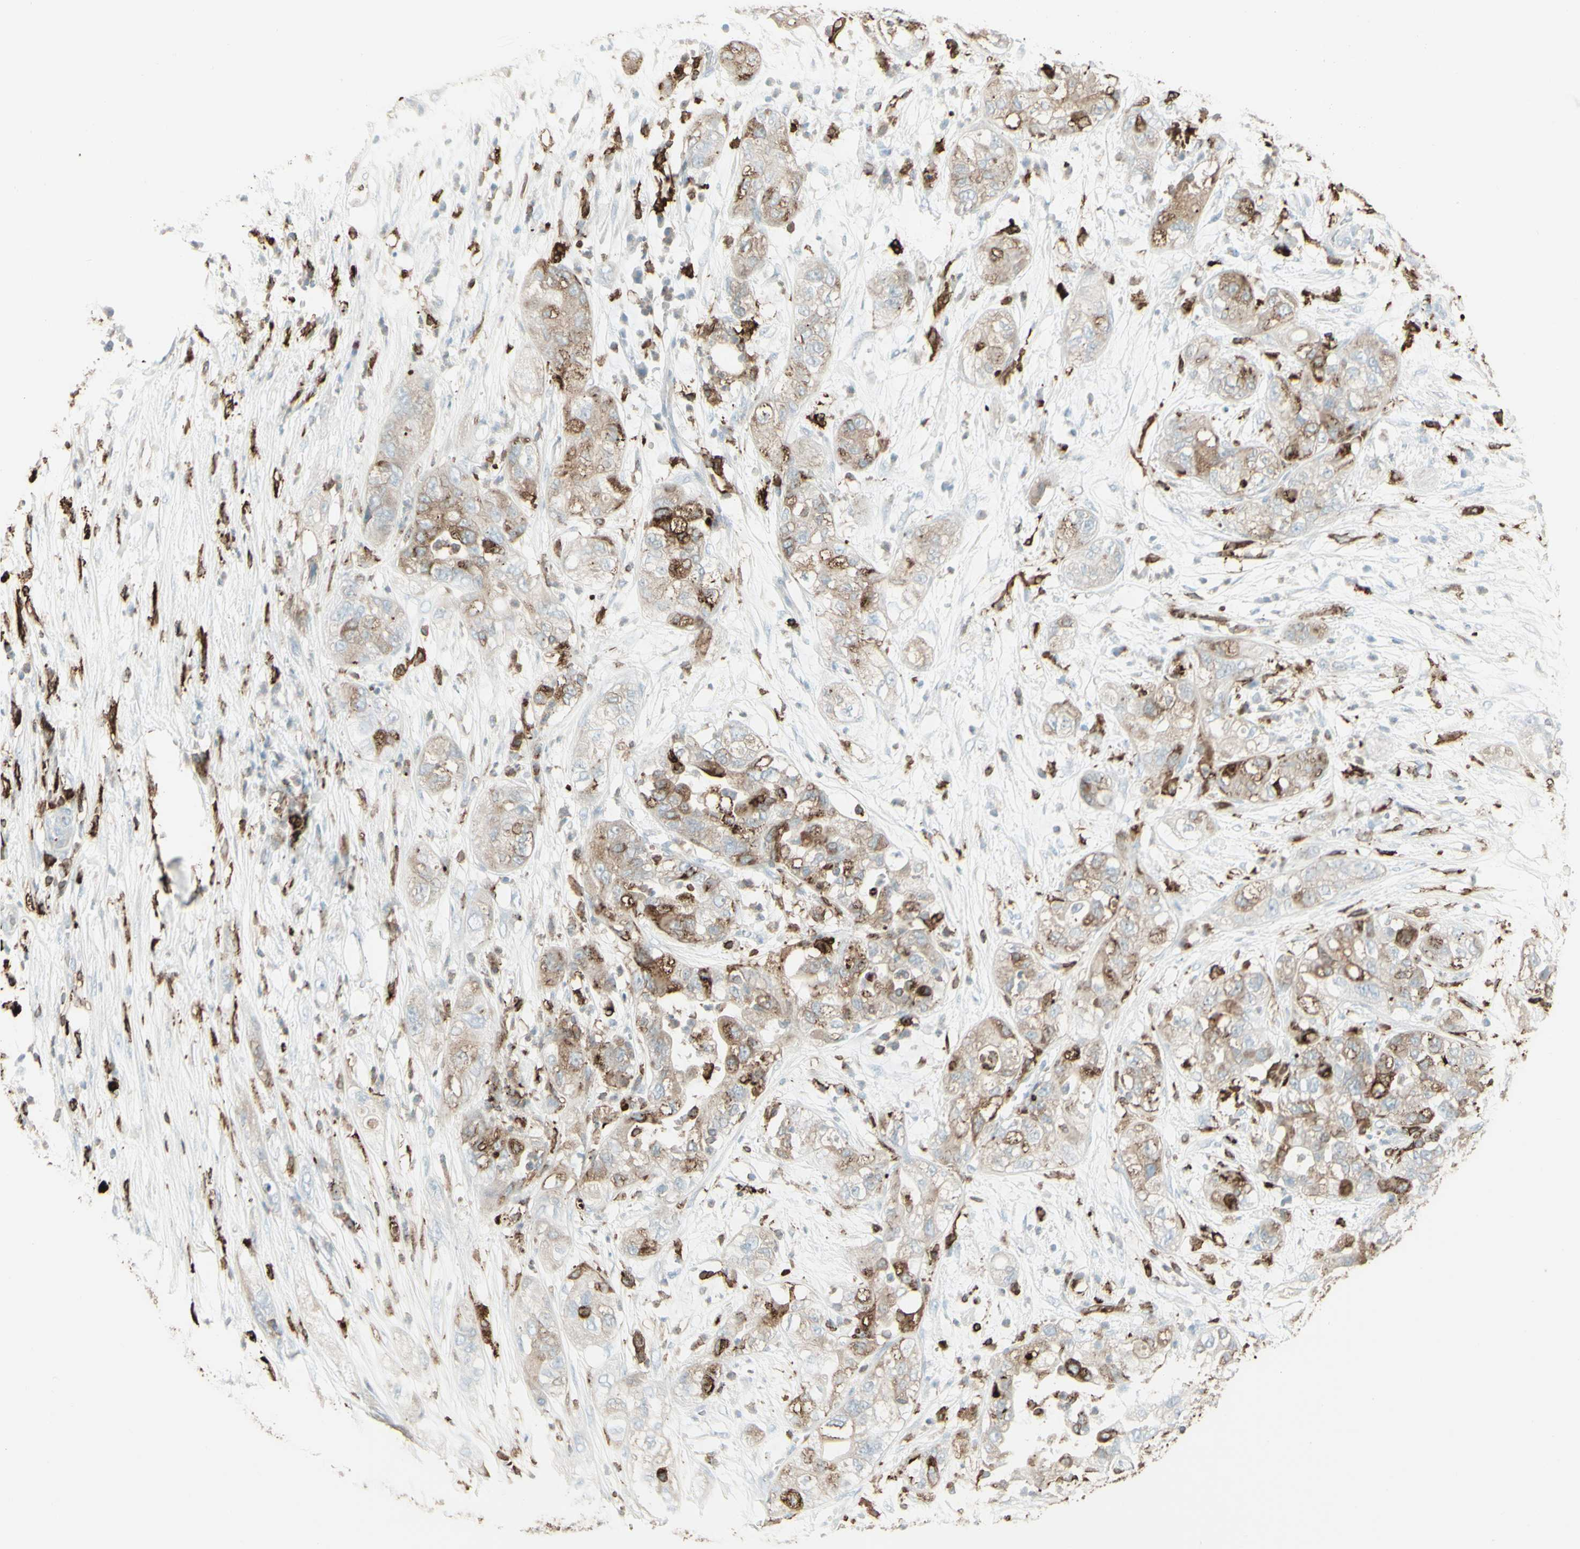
{"staining": {"intensity": "weak", "quantity": "25%-75%", "location": "cytoplasmic/membranous"}, "tissue": "pancreatic cancer", "cell_type": "Tumor cells", "image_type": "cancer", "snomed": [{"axis": "morphology", "description": "Adenocarcinoma, NOS"}, {"axis": "topography", "description": "Pancreas"}], "caption": "The image reveals immunohistochemical staining of pancreatic cancer (adenocarcinoma). There is weak cytoplasmic/membranous positivity is appreciated in about 25%-75% of tumor cells. Ihc stains the protein of interest in brown and the nuclei are stained blue.", "gene": "HLA-DPB1", "patient": {"sex": "female", "age": 78}}